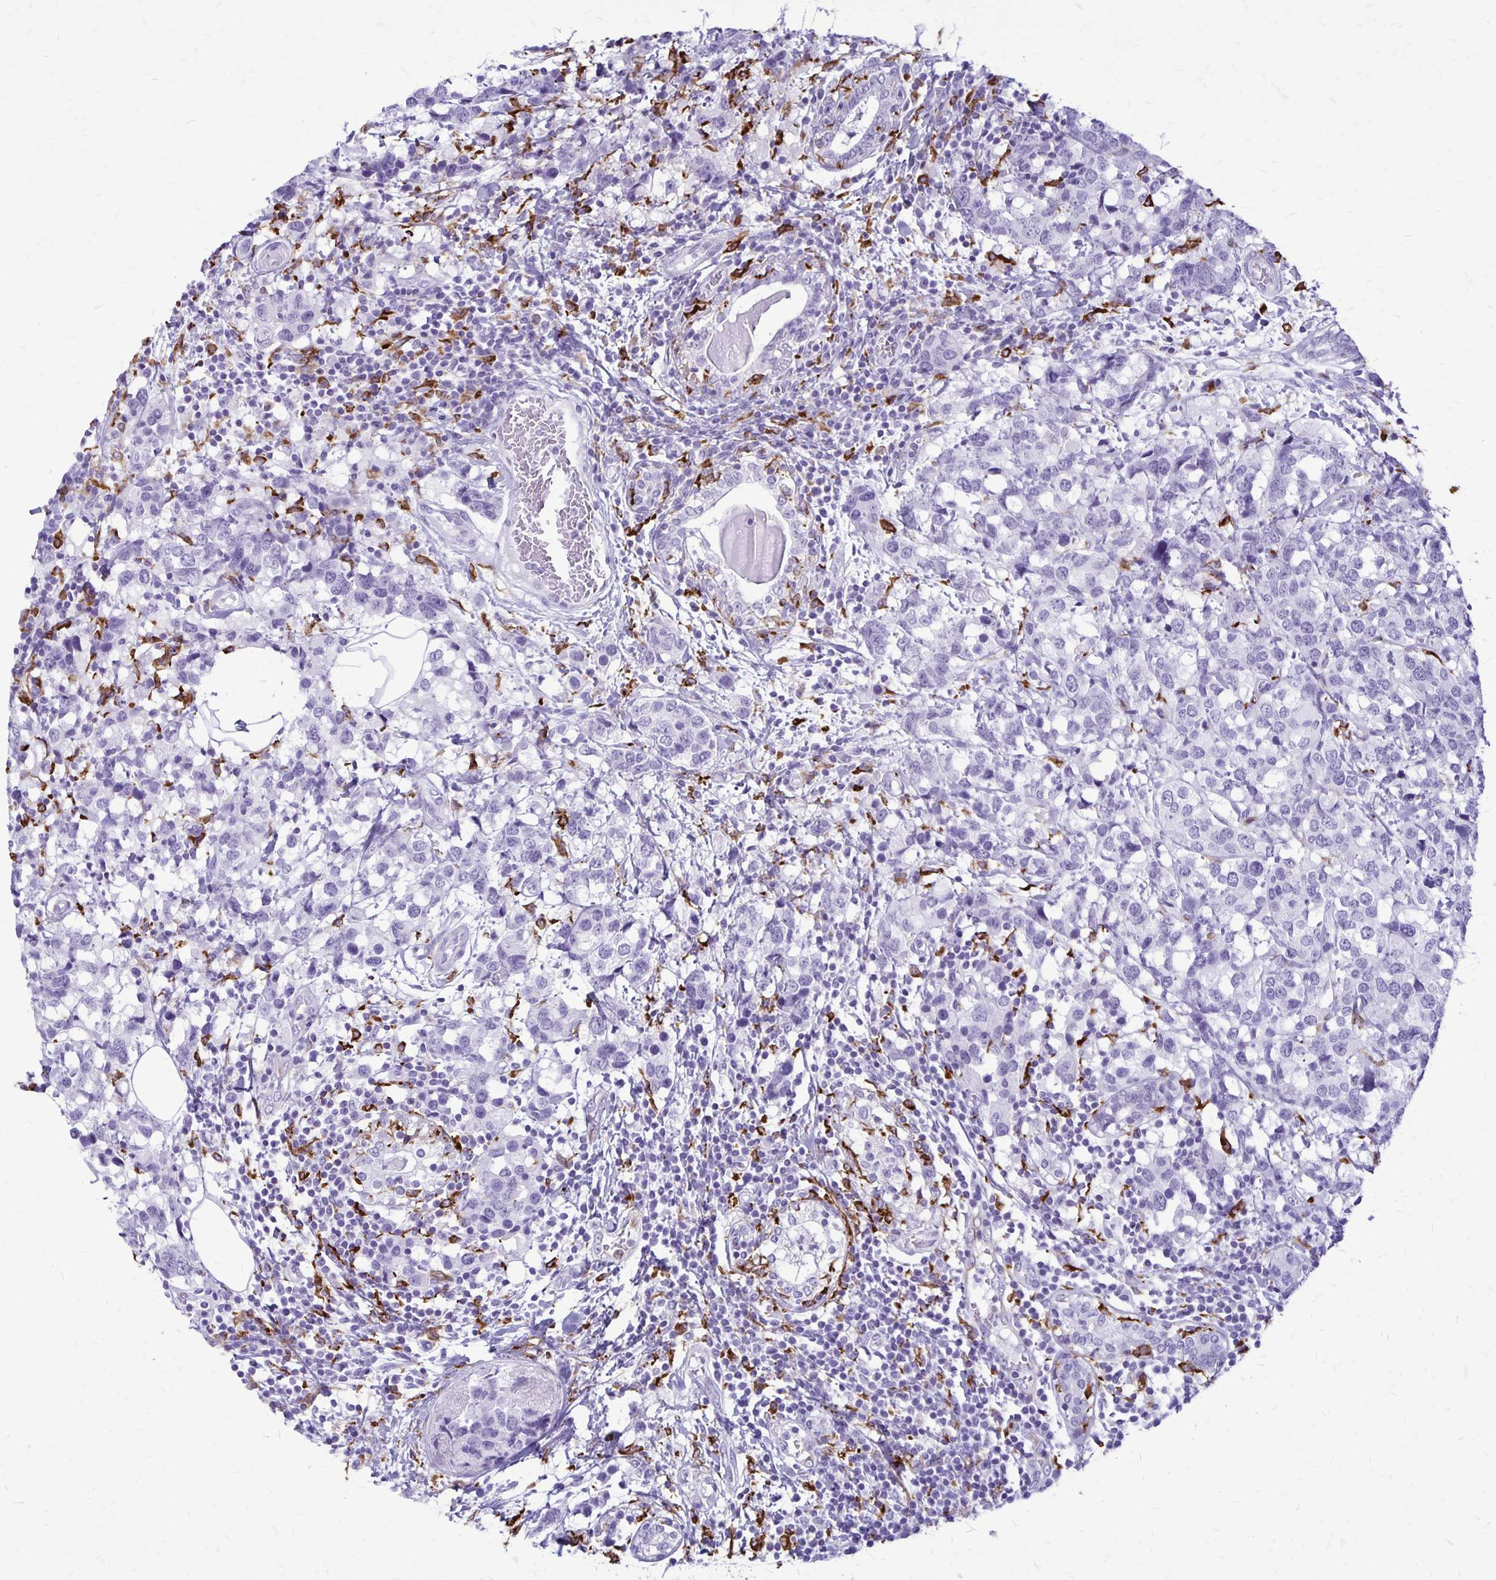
{"staining": {"intensity": "negative", "quantity": "none", "location": "none"}, "tissue": "breast cancer", "cell_type": "Tumor cells", "image_type": "cancer", "snomed": [{"axis": "morphology", "description": "Lobular carcinoma"}, {"axis": "topography", "description": "Breast"}], "caption": "Immunohistochemistry (IHC) micrograph of lobular carcinoma (breast) stained for a protein (brown), which demonstrates no positivity in tumor cells.", "gene": "RTN1", "patient": {"sex": "female", "age": 59}}